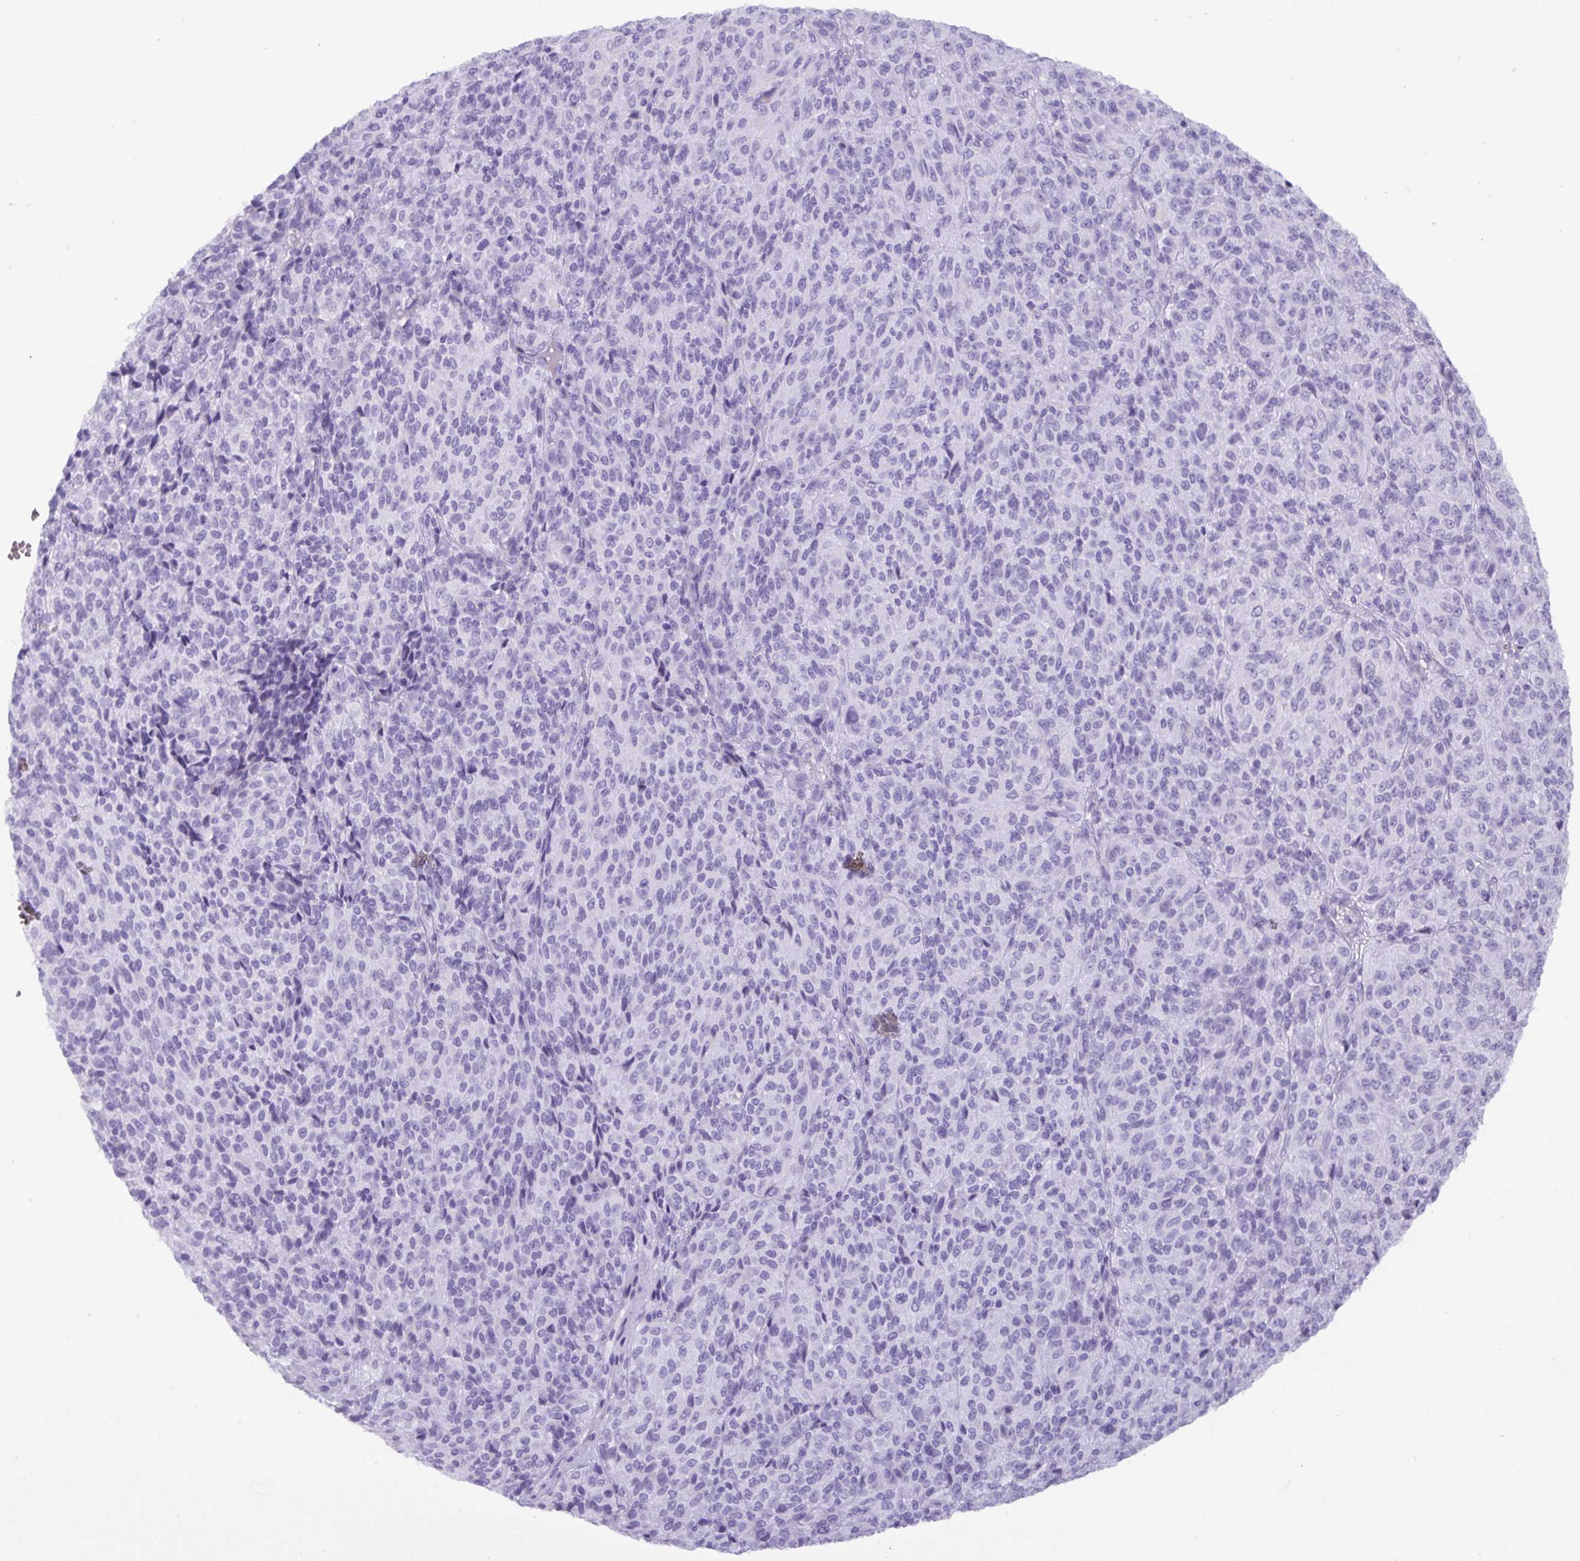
{"staining": {"intensity": "negative", "quantity": "none", "location": "none"}, "tissue": "melanoma", "cell_type": "Tumor cells", "image_type": "cancer", "snomed": [{"axis": "morphology", "description": "Malignant melanoma, Metastatic site"}, {"axis": "topography", "description": "Brain"}], "caption": "Tumor cells show no significant expression in malignant melanoma (metastatic site).", "gene": "C4orf33", "patient": {"sex": "female", "age": 56}}